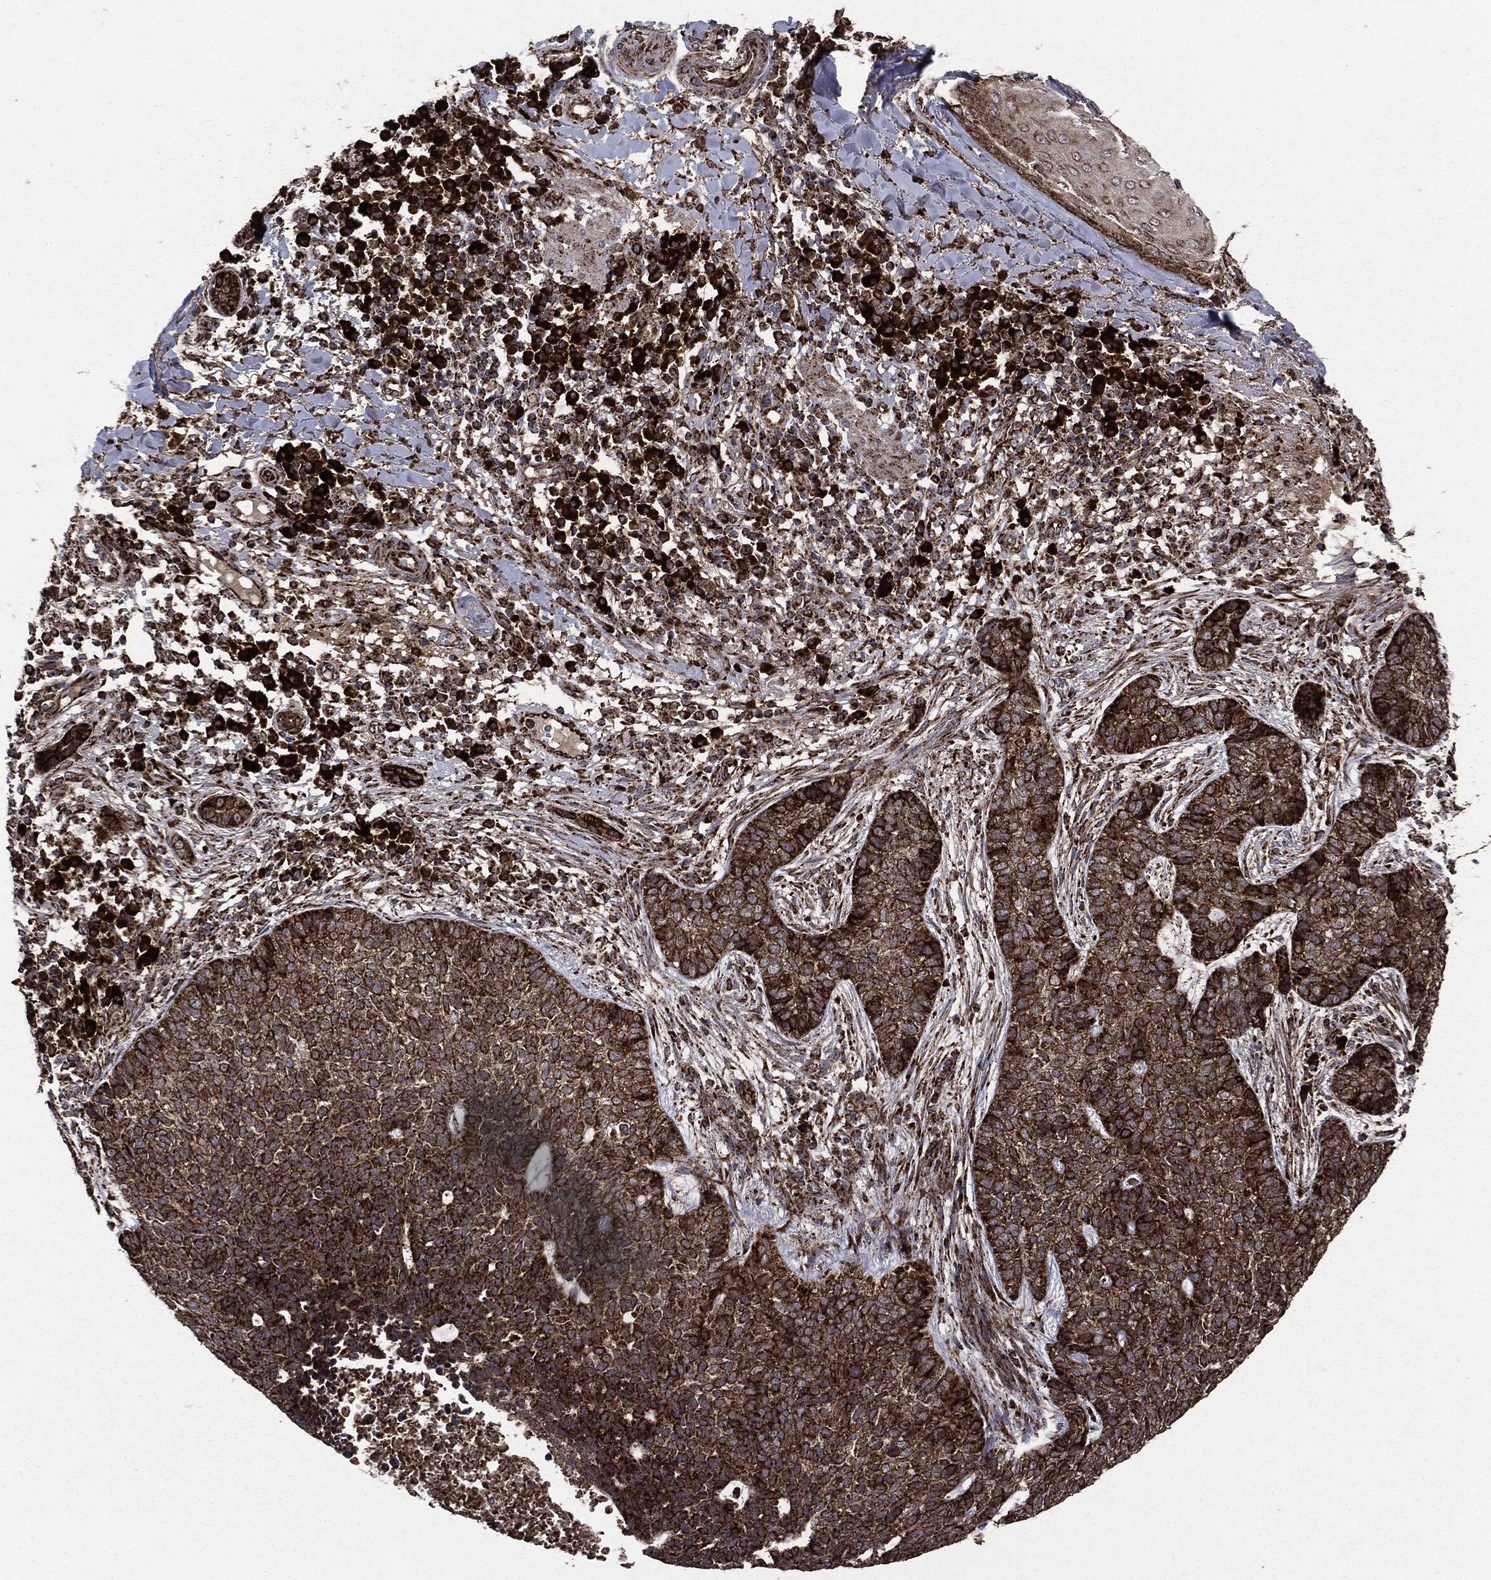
{"staining": {"intensity": "strong", "quantity": ">75%", "location": "cytoplasmic/membranous"}, "tissue": "skin cancer", "cell_type": "Tumor cells", "image_type": "cancer", "snomed": [{"axis": "morphology", "description": "Squamous cell carcinoma, NOS"}, {"axis": "topography", "description": "Skin"}], "caption": "Strong cytoplasmic/membranous protein staining is present in about >75% of tumor cells in squamous cell carcinoma (skin).", "gene": "MAP2K1", "patient": {"sex": "male", "age": 88}}